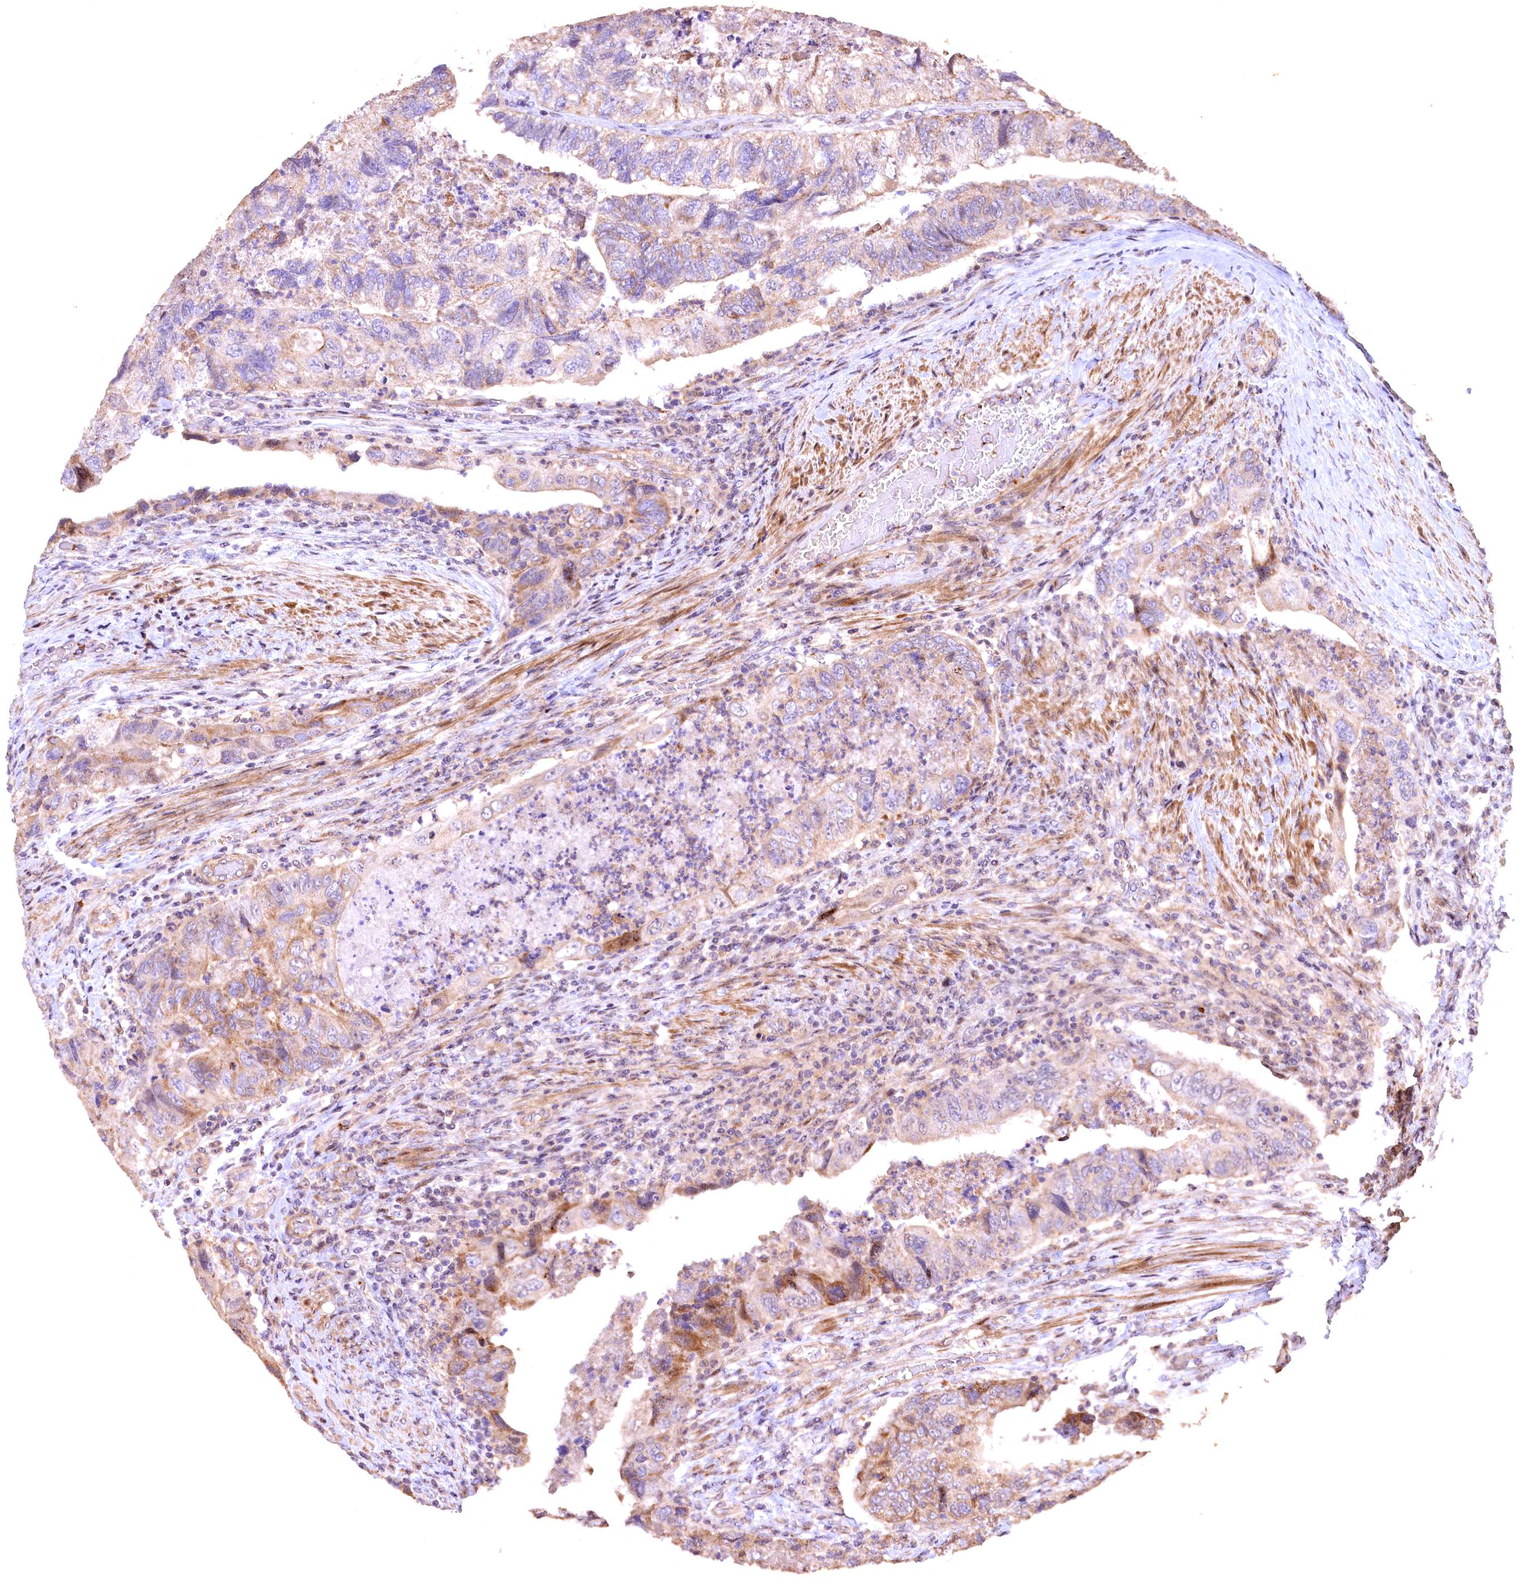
{"staining": {"intensity": "moderate", "quantity": "<25%", "location": "cytoplasmic/membranous"}, "tissue": "colorectal cancer", "cell_type": "Tumor cells", "image_type": "cancer", "snomed": [{"axis": "morphology", "description": "Adenocarcinoma, NOS"}, {"axis": "topography", "description": "Rectum"}], "caption": "A brown stain labels moderate cytoplasmic/membranous staining of a protein in adenocarcinoma (colorectal) tumor cells. The staining is performed using DAB (3,3'-diaminobenzidine) brown chromogen to label protein expression. The nuclei are counter-stained blue using hematoxylin.", "gene": "FUZ", "patient": {"sex": "male", "age": 63}}